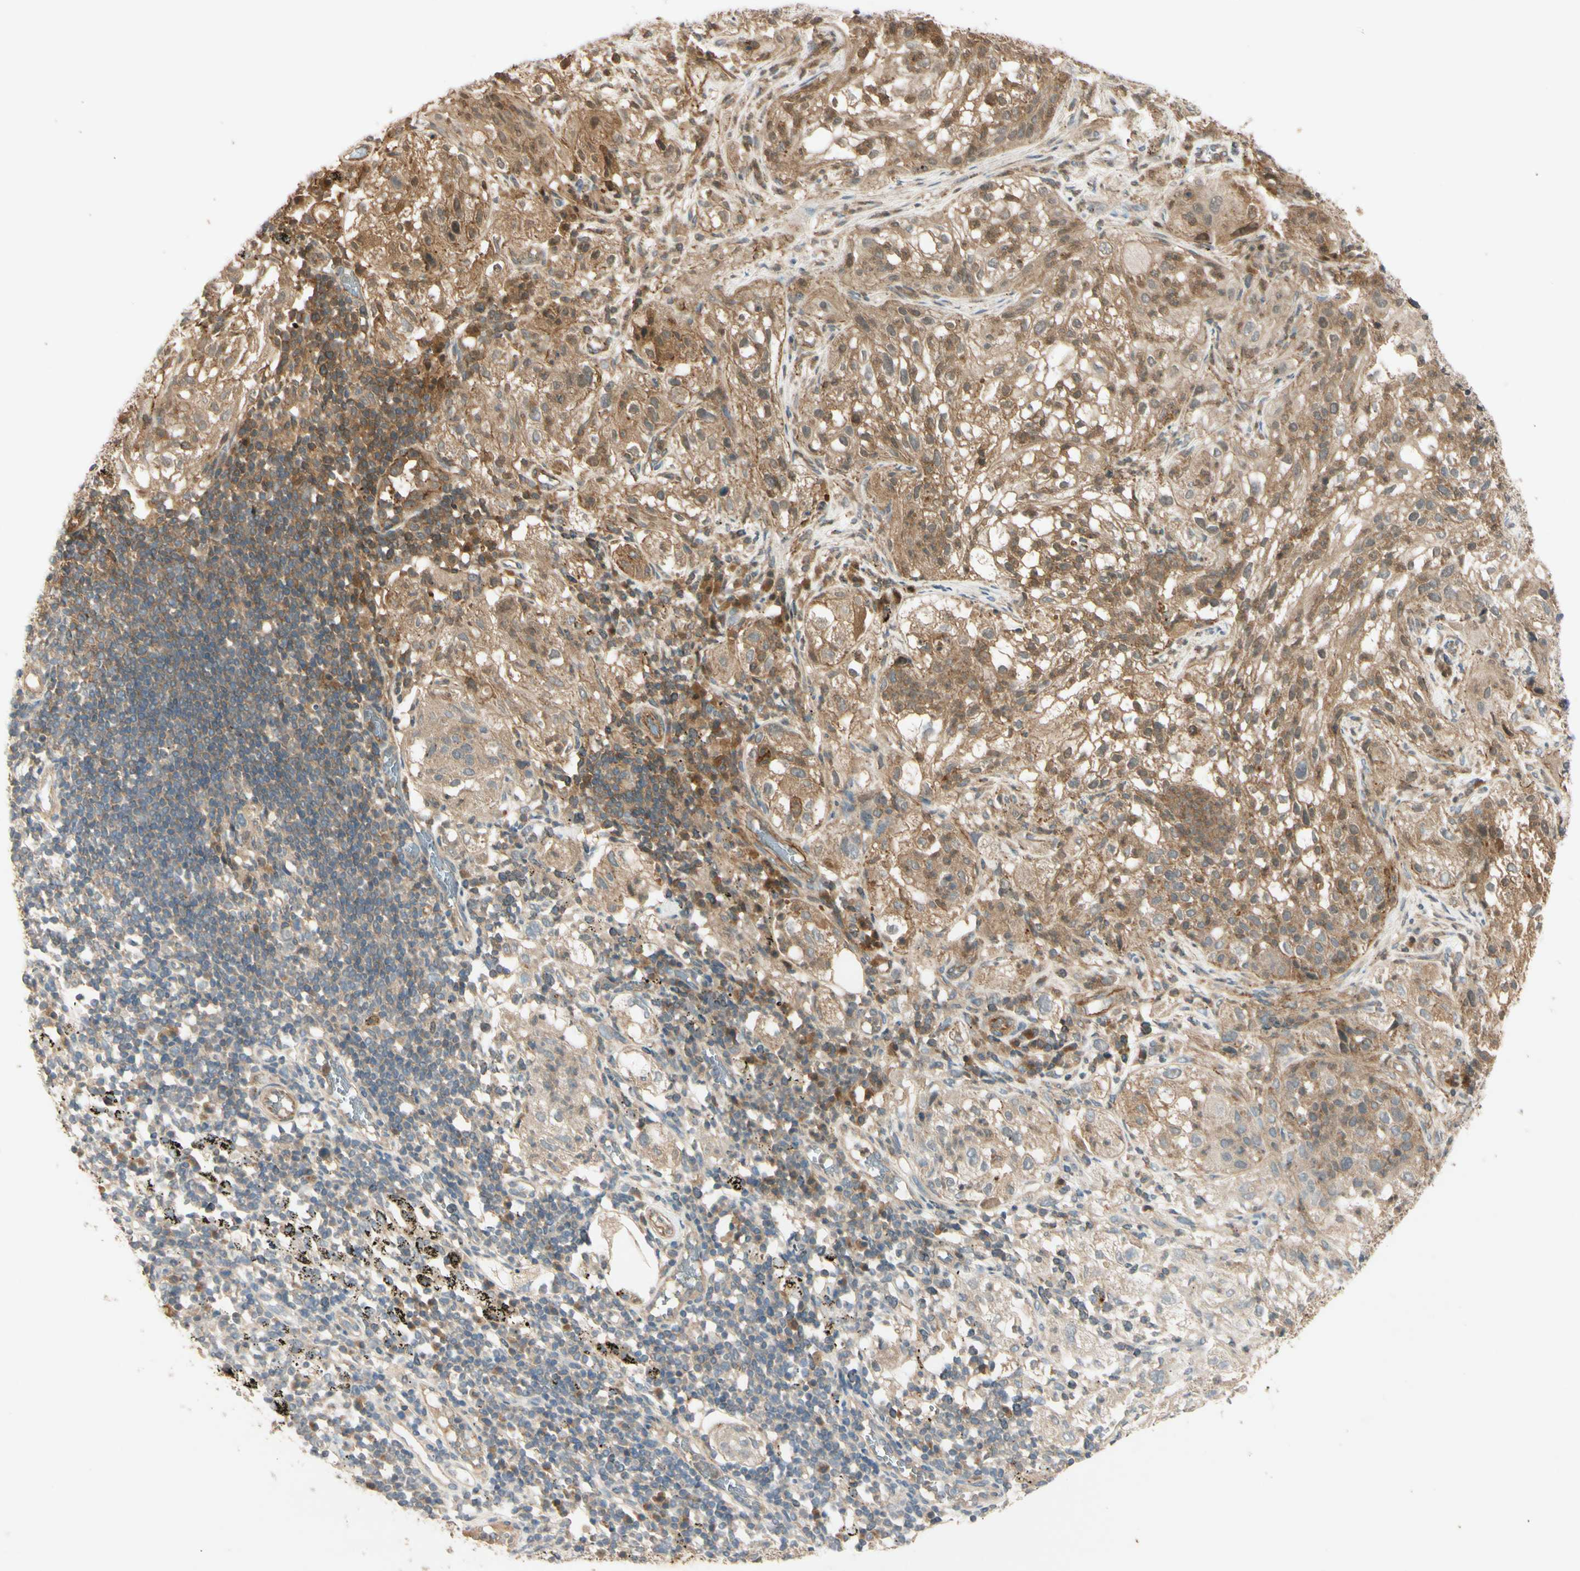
{"staining": {"intensity": "moderate", "quantity": "25%-75%", "location": "cytoplasmic/membranous"}, "tissue": "lung cancer", "cell_type": "Tumor cells", "image_type": "cancer", "snomed": [{"axis": "morphology", "description": "Inflammation, NOS"}, {"axis": "morphology", "description": "Squamous cell carcinoma, NOS"}, {"axis": "topography", "description": "Lymph node"}, {"axis": "topography", "description": "Soft tissue"}, {"axis": "topography", "description": "Lung"}], "caption": "High-power microscopy captured an immunohistochemistry (IHC) photomicrograph of squamous cell carcinoma (lung), revealing moderate cytoplasmic/membranous positivity in approximately 25%-75% of tumor cells.", "gene": "EPHA8", "patient": {"sex": "male", "age": 66}}